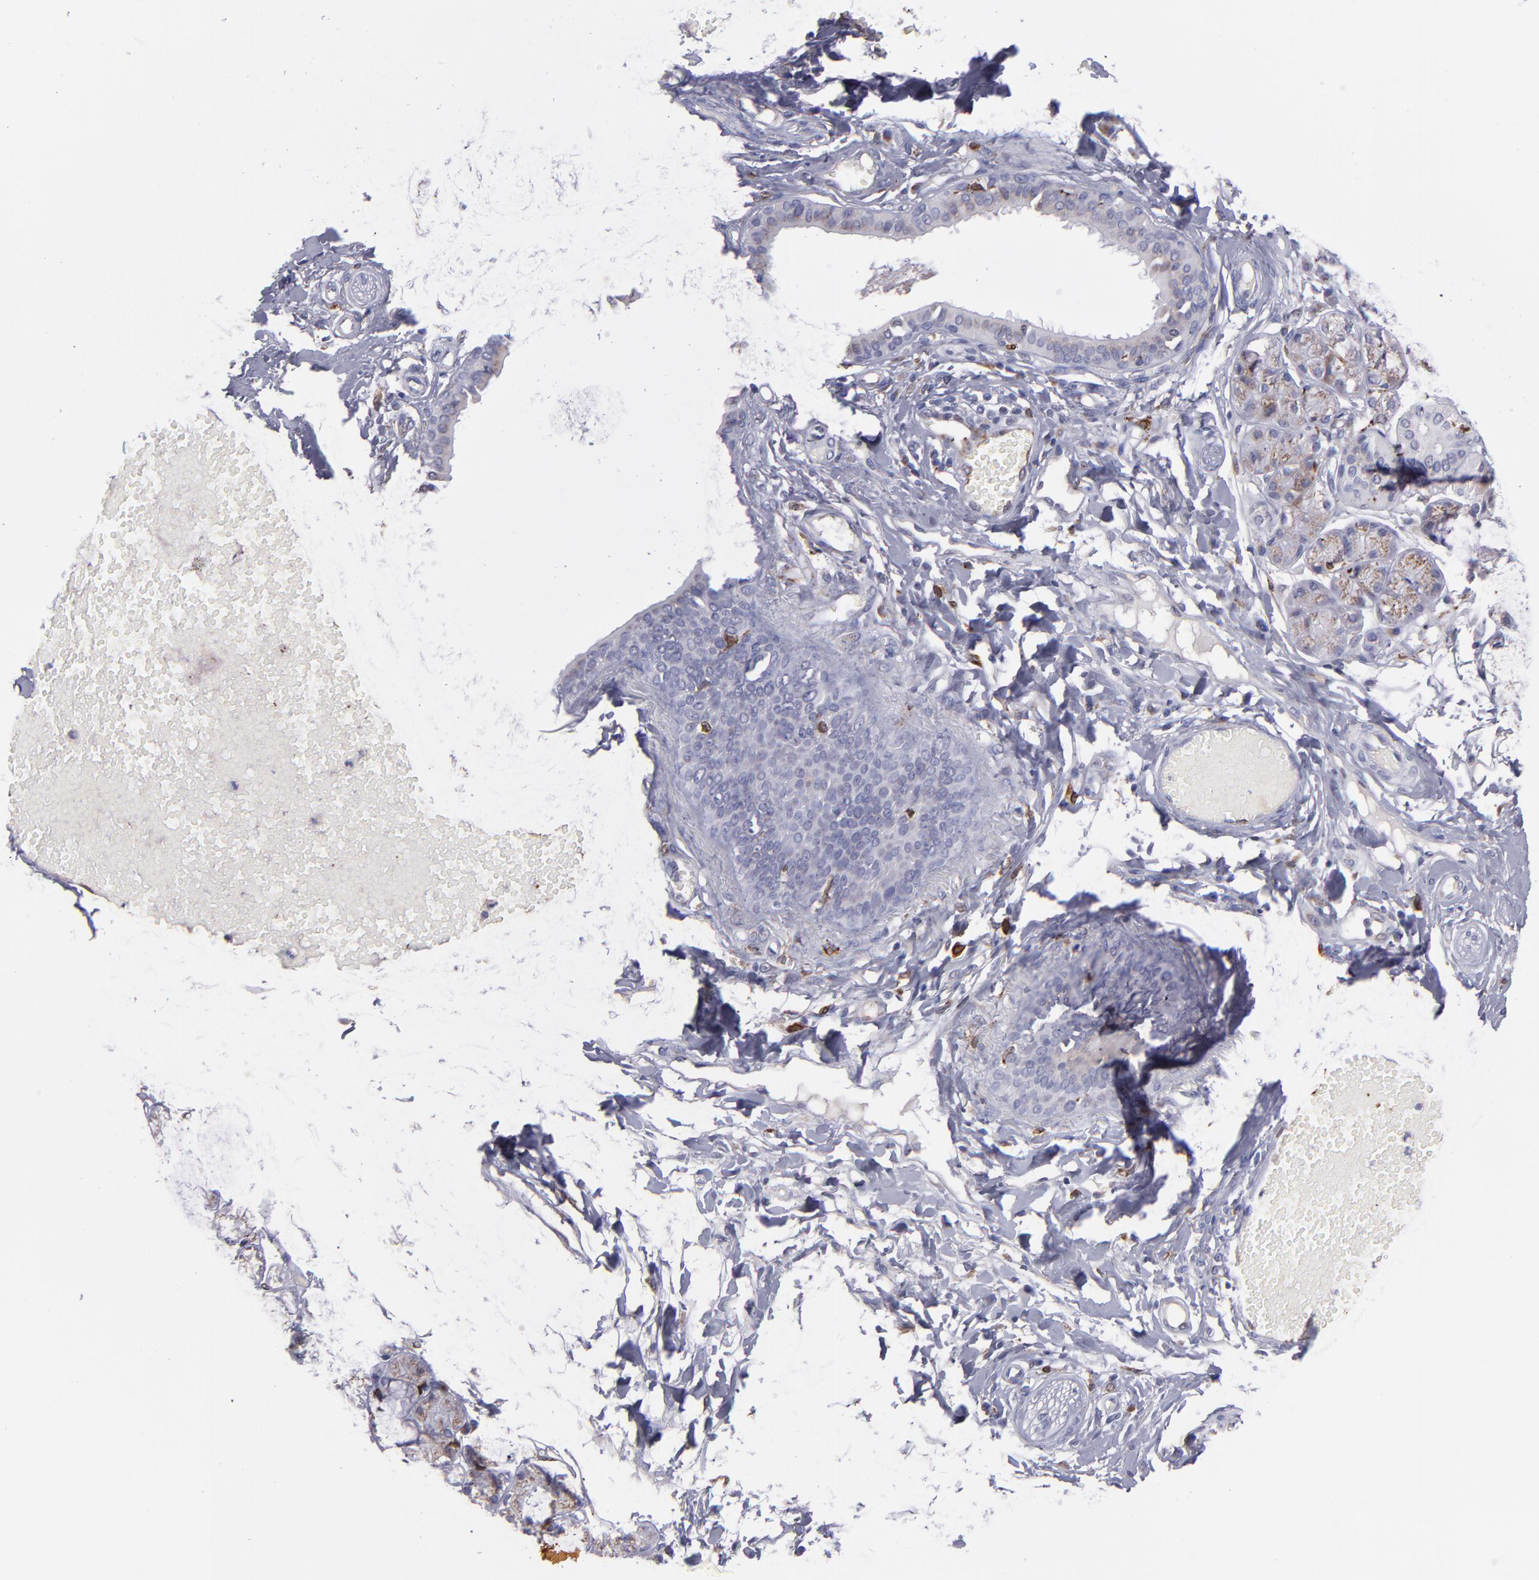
{"staining": {"intensity": "negative", "quantity": "none", "location": "none"}, "tissue": "salivary gland", "cell_type": "Glandular cells", "image_type": "normal", "snomed": [{"axis": "morphology", "description": "Normal tissue, NOS"}, {"axis": "topography", "description": "Skeletal muscle"}, {"axis": "topography", "description": "Oral tissue"}, {"axis": "topography", "description": "Salivary gland"}, {"axis": "topography", "description": "Peripheral nerve tissue"}], "caption": "Immunohistochemical staining of benign human salivary gland displays no significant positivity in glandular cells. (Stains: DAB IHC with hematoxylin counter stain, Microscopy: brightfield microscopy at high magnification).", "gene": "PTGS1", "patient": {"sex": "male", "age": 54}}